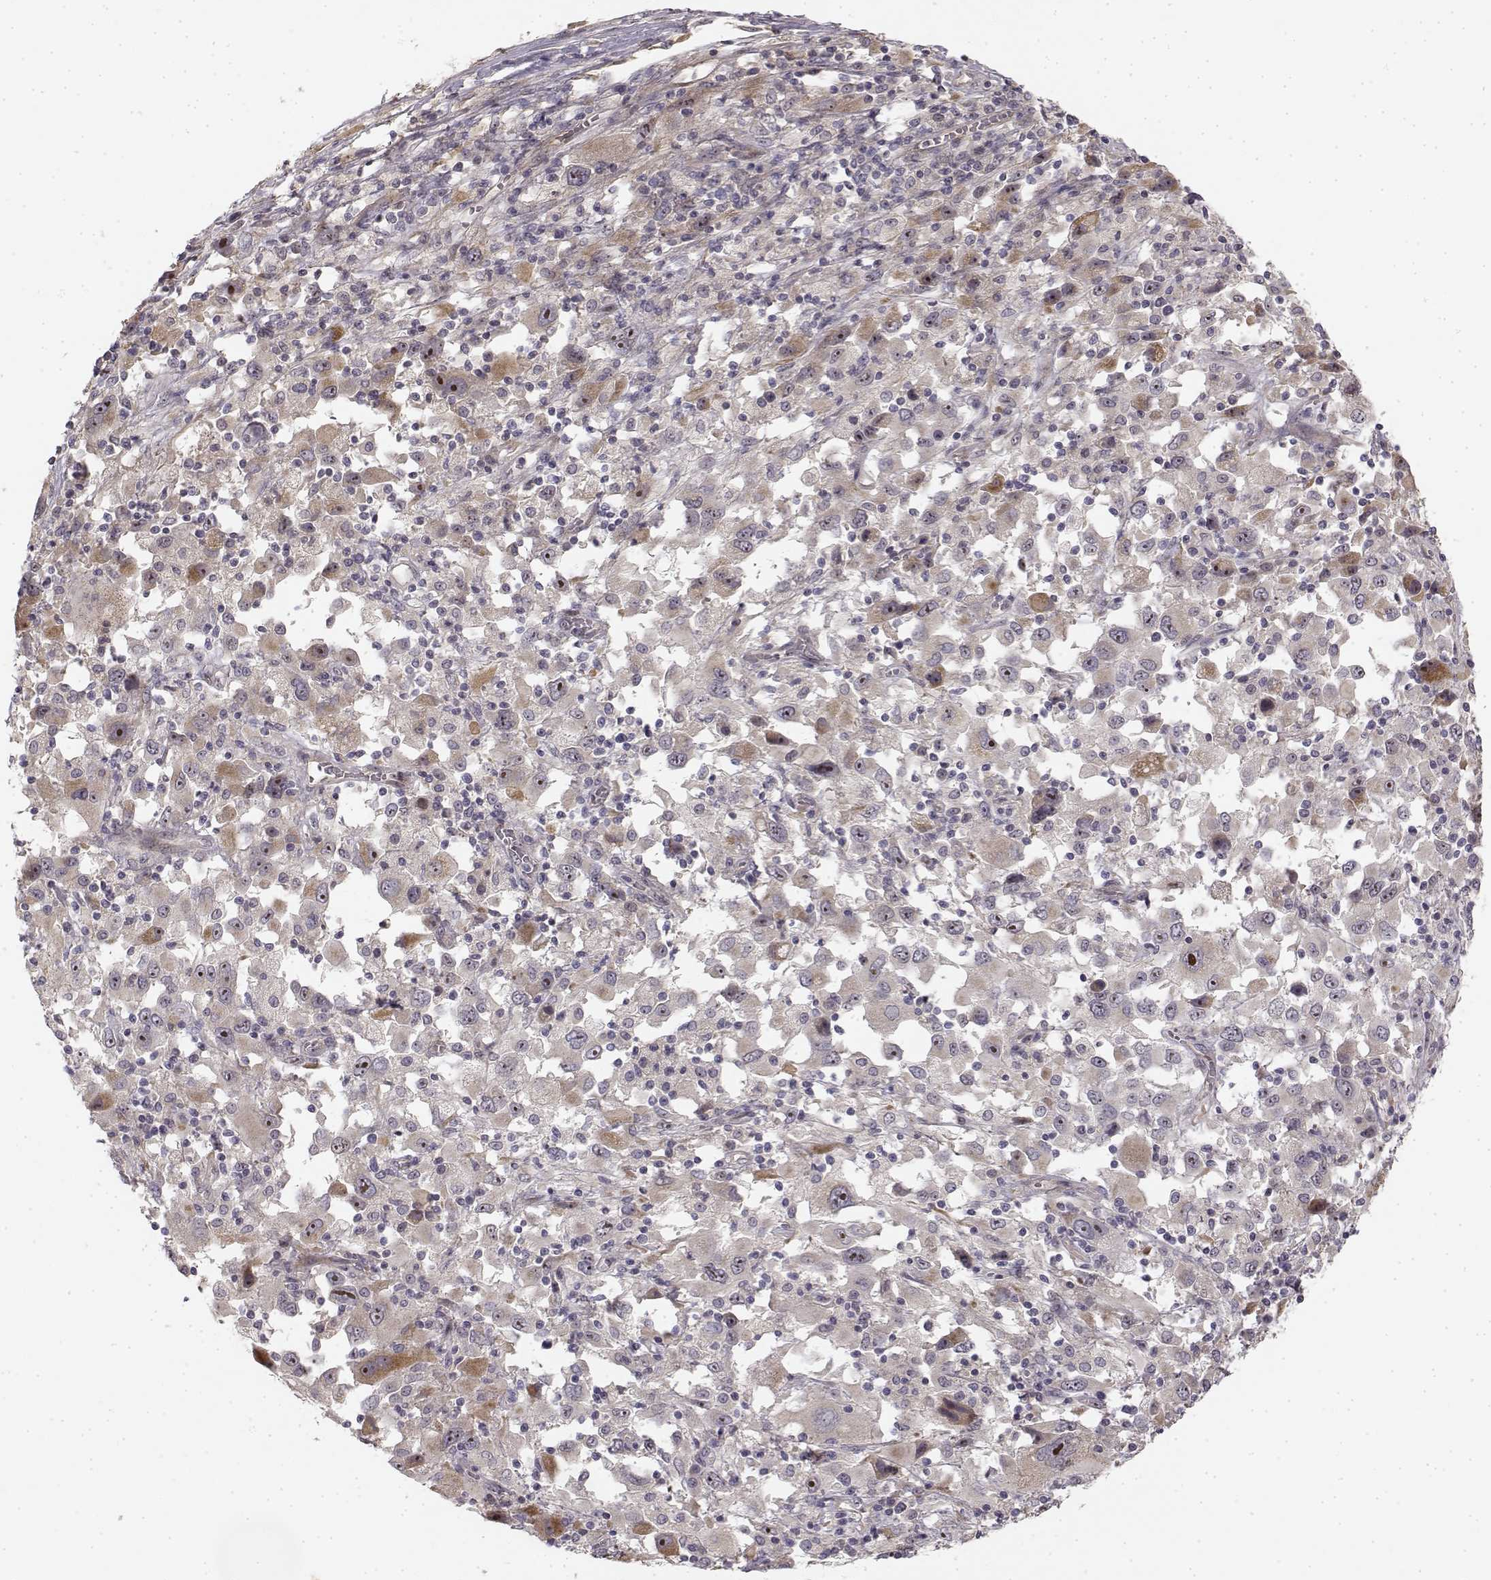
{"staining": {"intensity": "weak", "quantity": ">75%", "location": "nuclear"}, "tissue": "melanoma", "cell_type": "Tumor cells", "image_type": "cancer", "snomed": [{"axis": "morphology", "description": "Malignant melanoma, Metastatic site"}, {"axis": "topography", "description": "Soft tissue"}], "caption": "This photomicrograph exhibits immunohistochemistry (IHC) staining of human melanoma, with low weak nuclear positivity in about >75% of tumor cells.", "gene": "MED12L", "patient": {"sex": "male", "age": 50}}